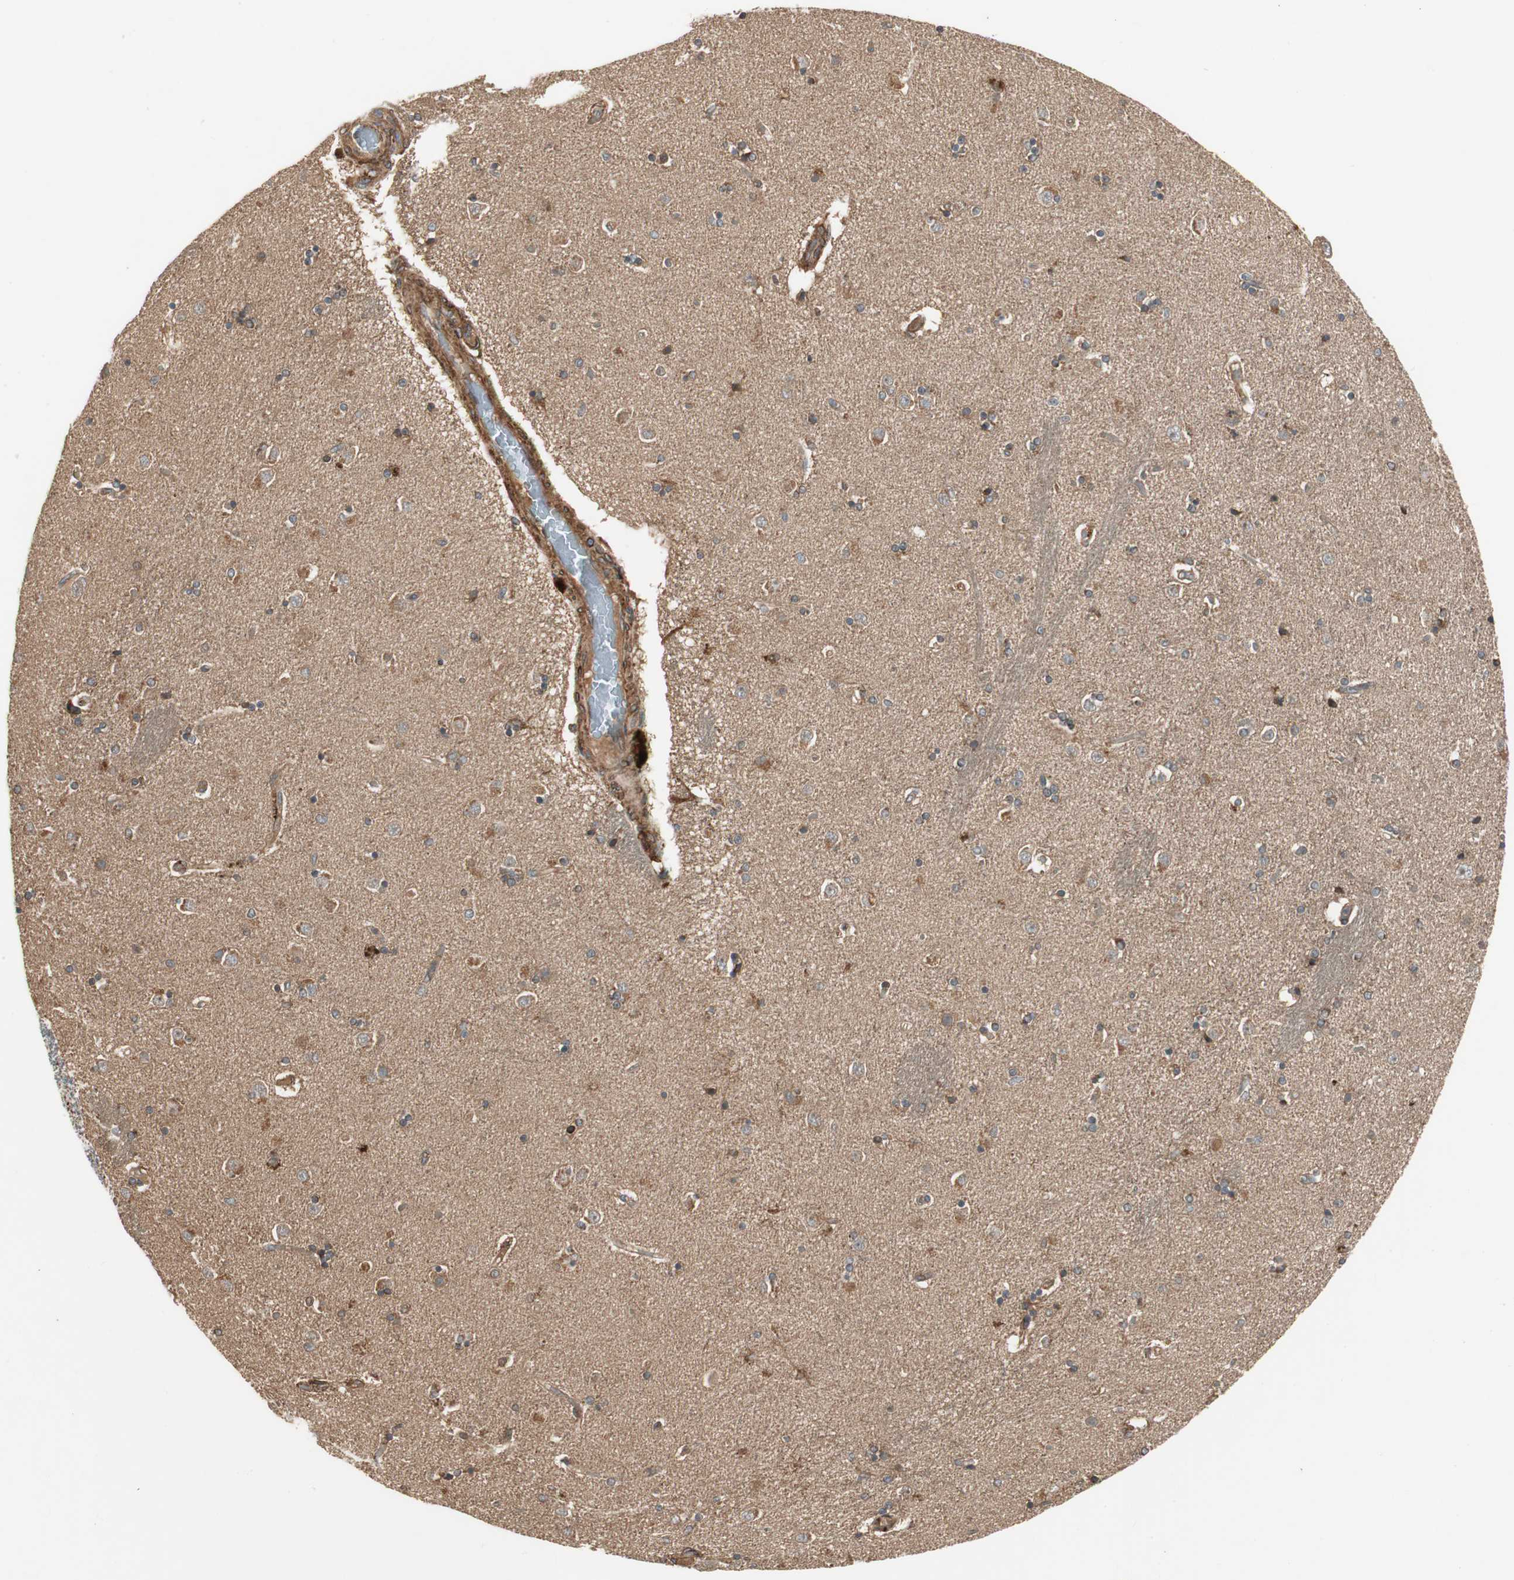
{"staining": {"intensity": "moderate", "quantity": "25%-75%", "location": "cytoplasmic/membranous"}, "tissue": "caudate", "cell_type": "Glial cells", "image_type": "normal", "snomed": [{"axis": "morphology", "description": "Normal tissue, NOS"}, {"axis": "topography", "description": "Lateral ventricle wall"}], "caption": "Brown immunohistochemical staining in unremarkable caudate exhibits moderate cytoplasmic/membranous expression in about 25%-75% of glial cells.", "gene": "PRKG1", "patient": {"sex": "female", "age": 54}}